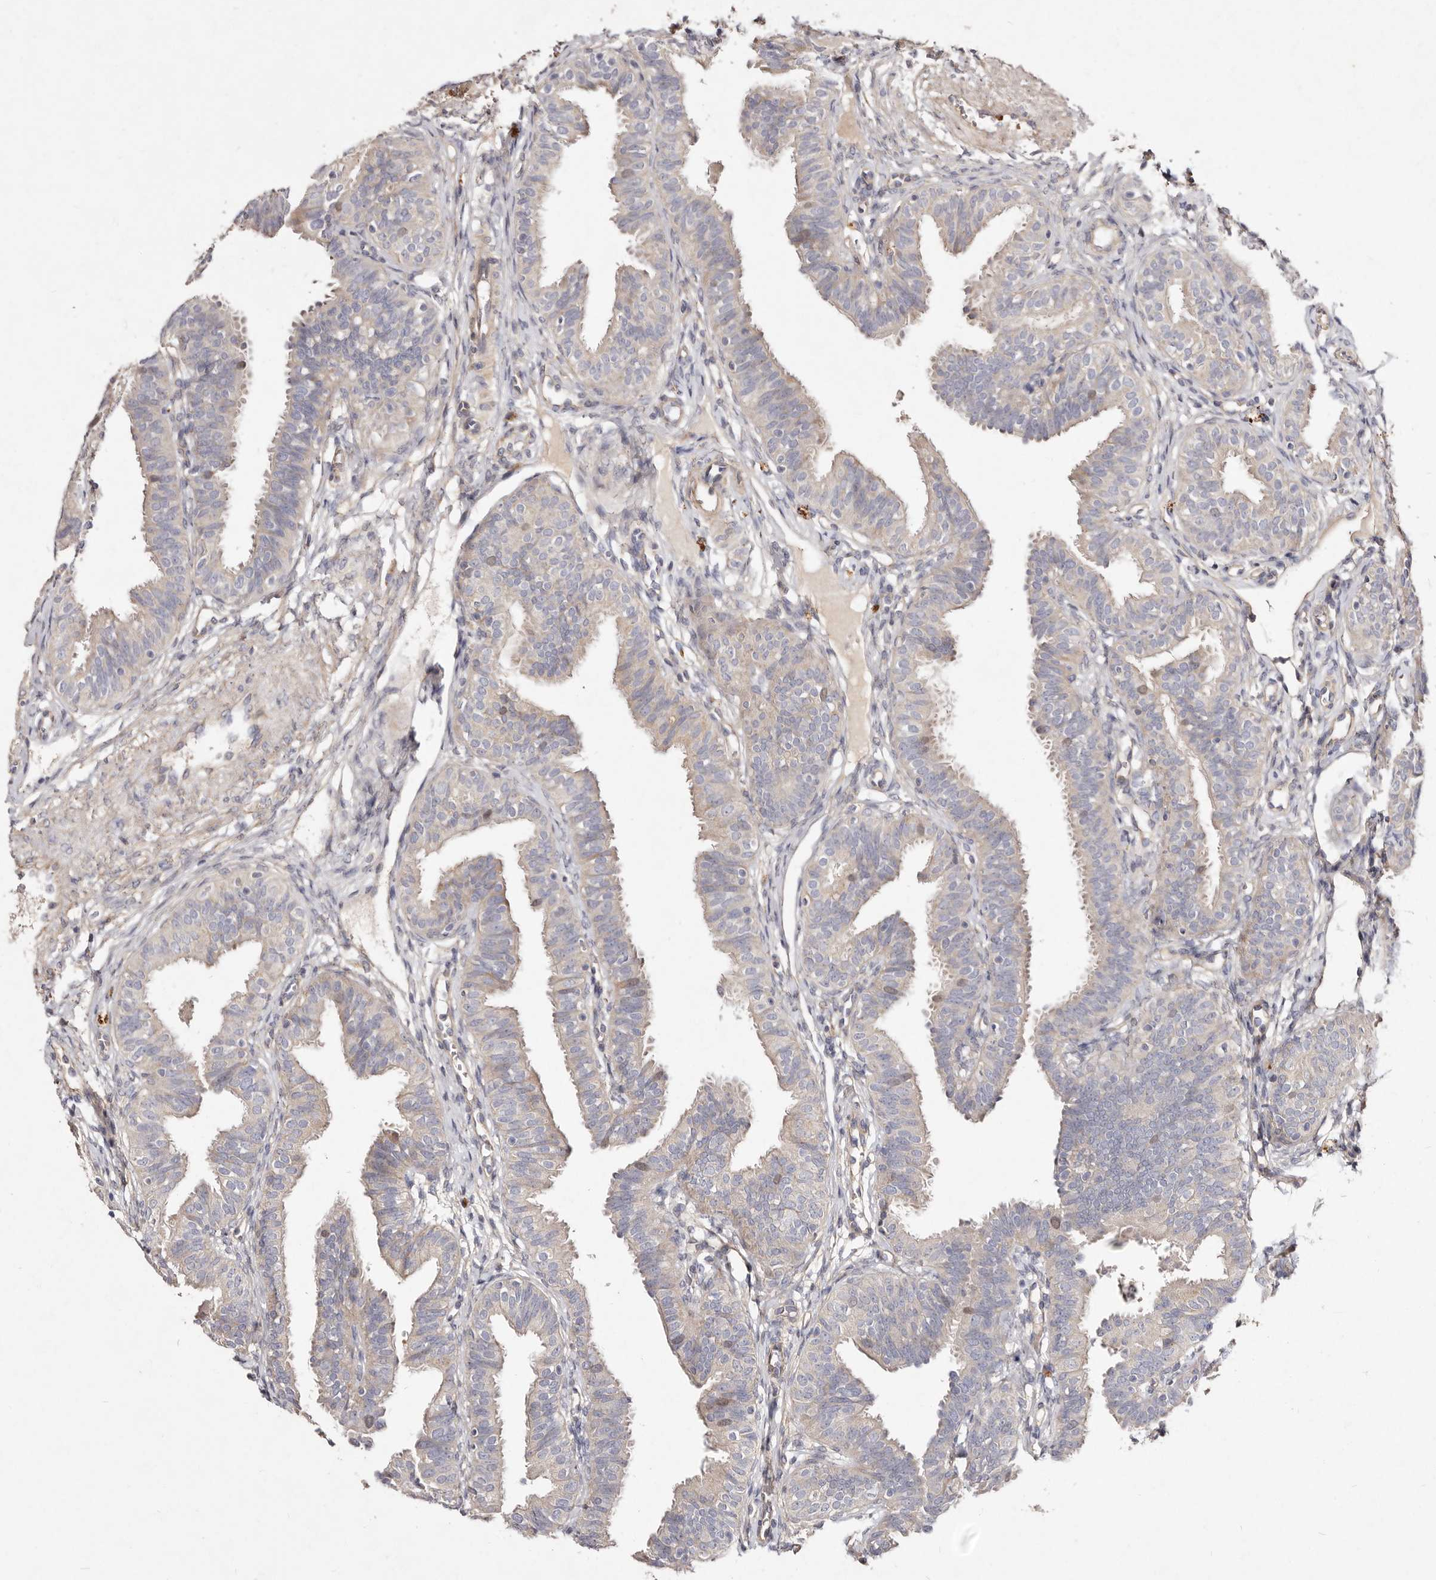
{"staining": {"intensity": "weak", "quantity": "<25%", "location": "cytoplasmic/membranous"}, "tissue": "fallopian tube", "cell_type": "Glandular cells", "image_type": "normal", "snomed": [{"axis": "morphology", "description": "Normal tissue, NOS"}, {"axis": "topography", "description": "Fallopian tube"}], "caption": "The micrograph exhibits no significant expression in glandular cells of fallopian tube. Nuclei are stained in blue.", "gene": "SLC25A20", "patient": {"sex": "female", "age": 35}}